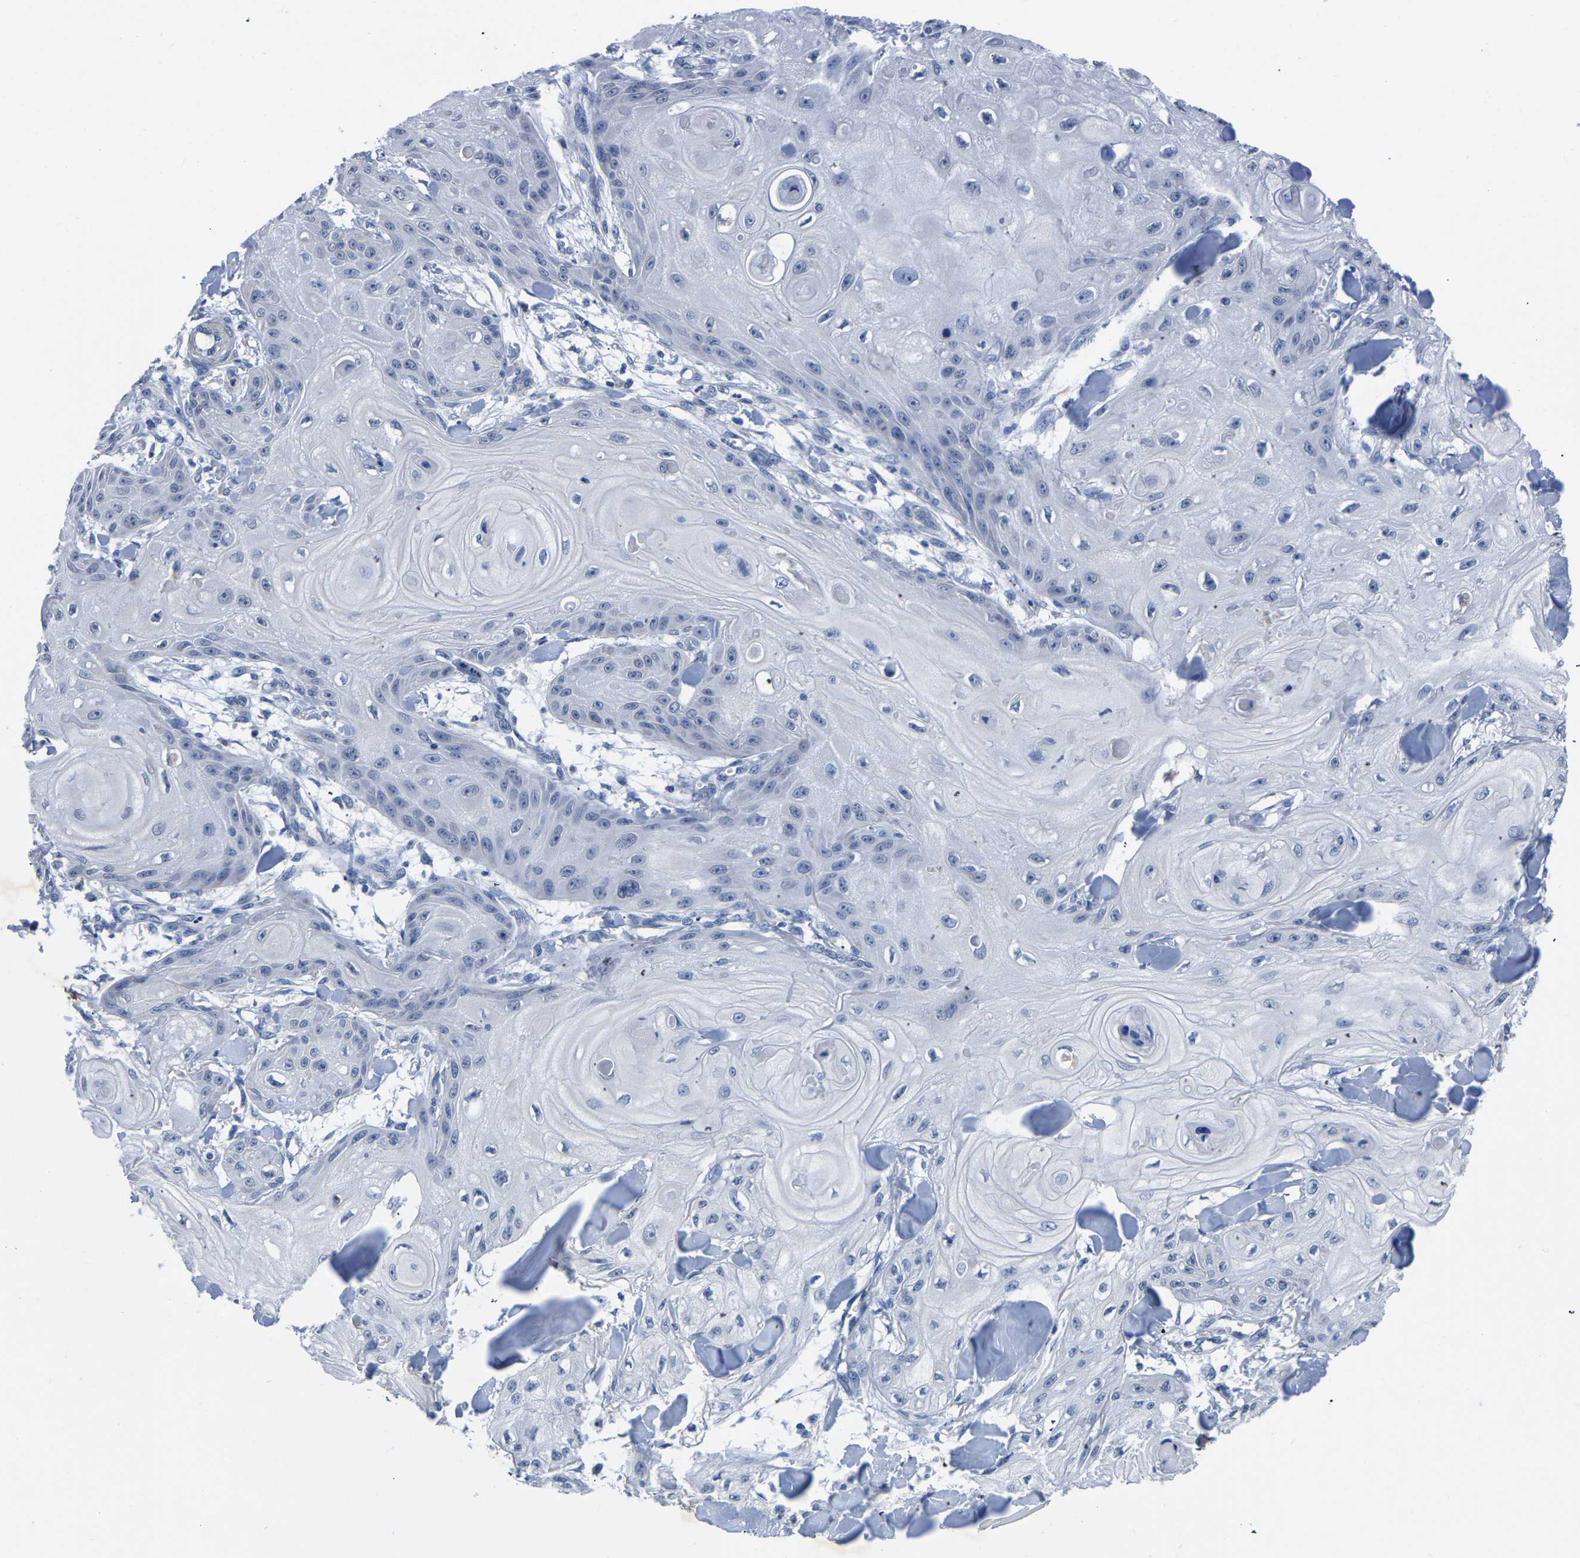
{"staining": {"intensity": "negative", "quantity": "none", "location": "none"}, "tissue": "skin cancer", "cell_type": "Tumor cells", "image_type": "cancer", "snomed": [{"axis": "morphology", "description": "Squamous cell carcinoma, NOS"}, {"axis": "topography", "description": "Skin"}], "caption": "This is a image of immunohistochemistry (IHC) staining of squamous cell carcinoma (skin), which shows no staining in tumor cells.", "gene": "FGD5", "patient": {"sex": "male", "age": 74}}